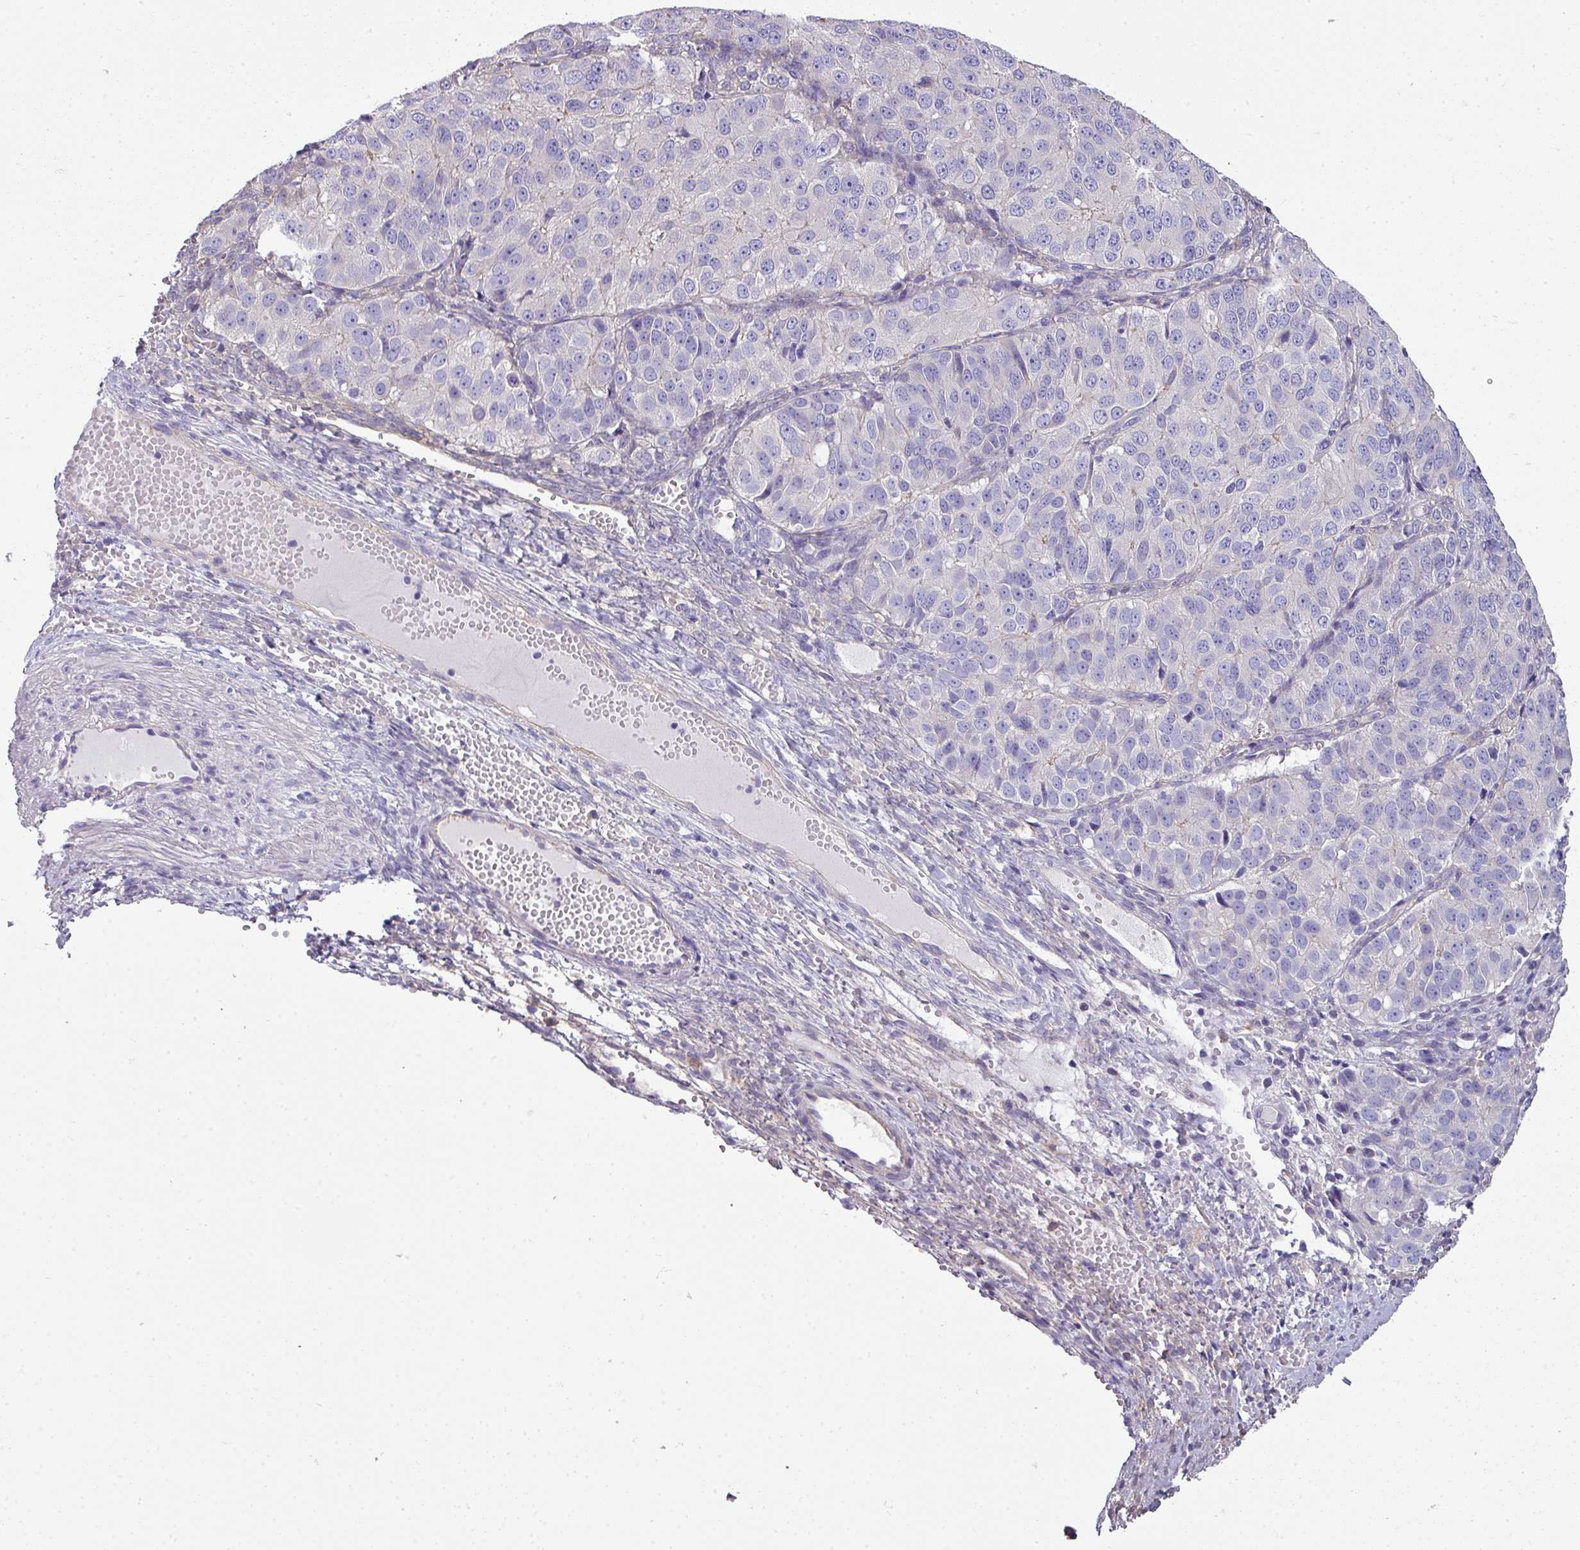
{"staining": {"intensity": "negative", "quantity": "none", "location": "none"}, "tissue": "ovarian cancer", "cell_type": "Tumor cells", "image_type": "cancer", "snomed": [{"axis": "morphology", "description": "Carcinoma, endometroid"}, {"axis": "topography", "description": "Ovary"}], "caption": "Tumor cells show no significant expression in endometroid carcinoma (ovarian). (Stains: DAB immunohistochemistry (IHC) with hematoxylin counter stain, Microscopy: brightfield microscopy at high magnification).", "gene": "PALS2", "patient": {"sex": "female", "age": 51}}